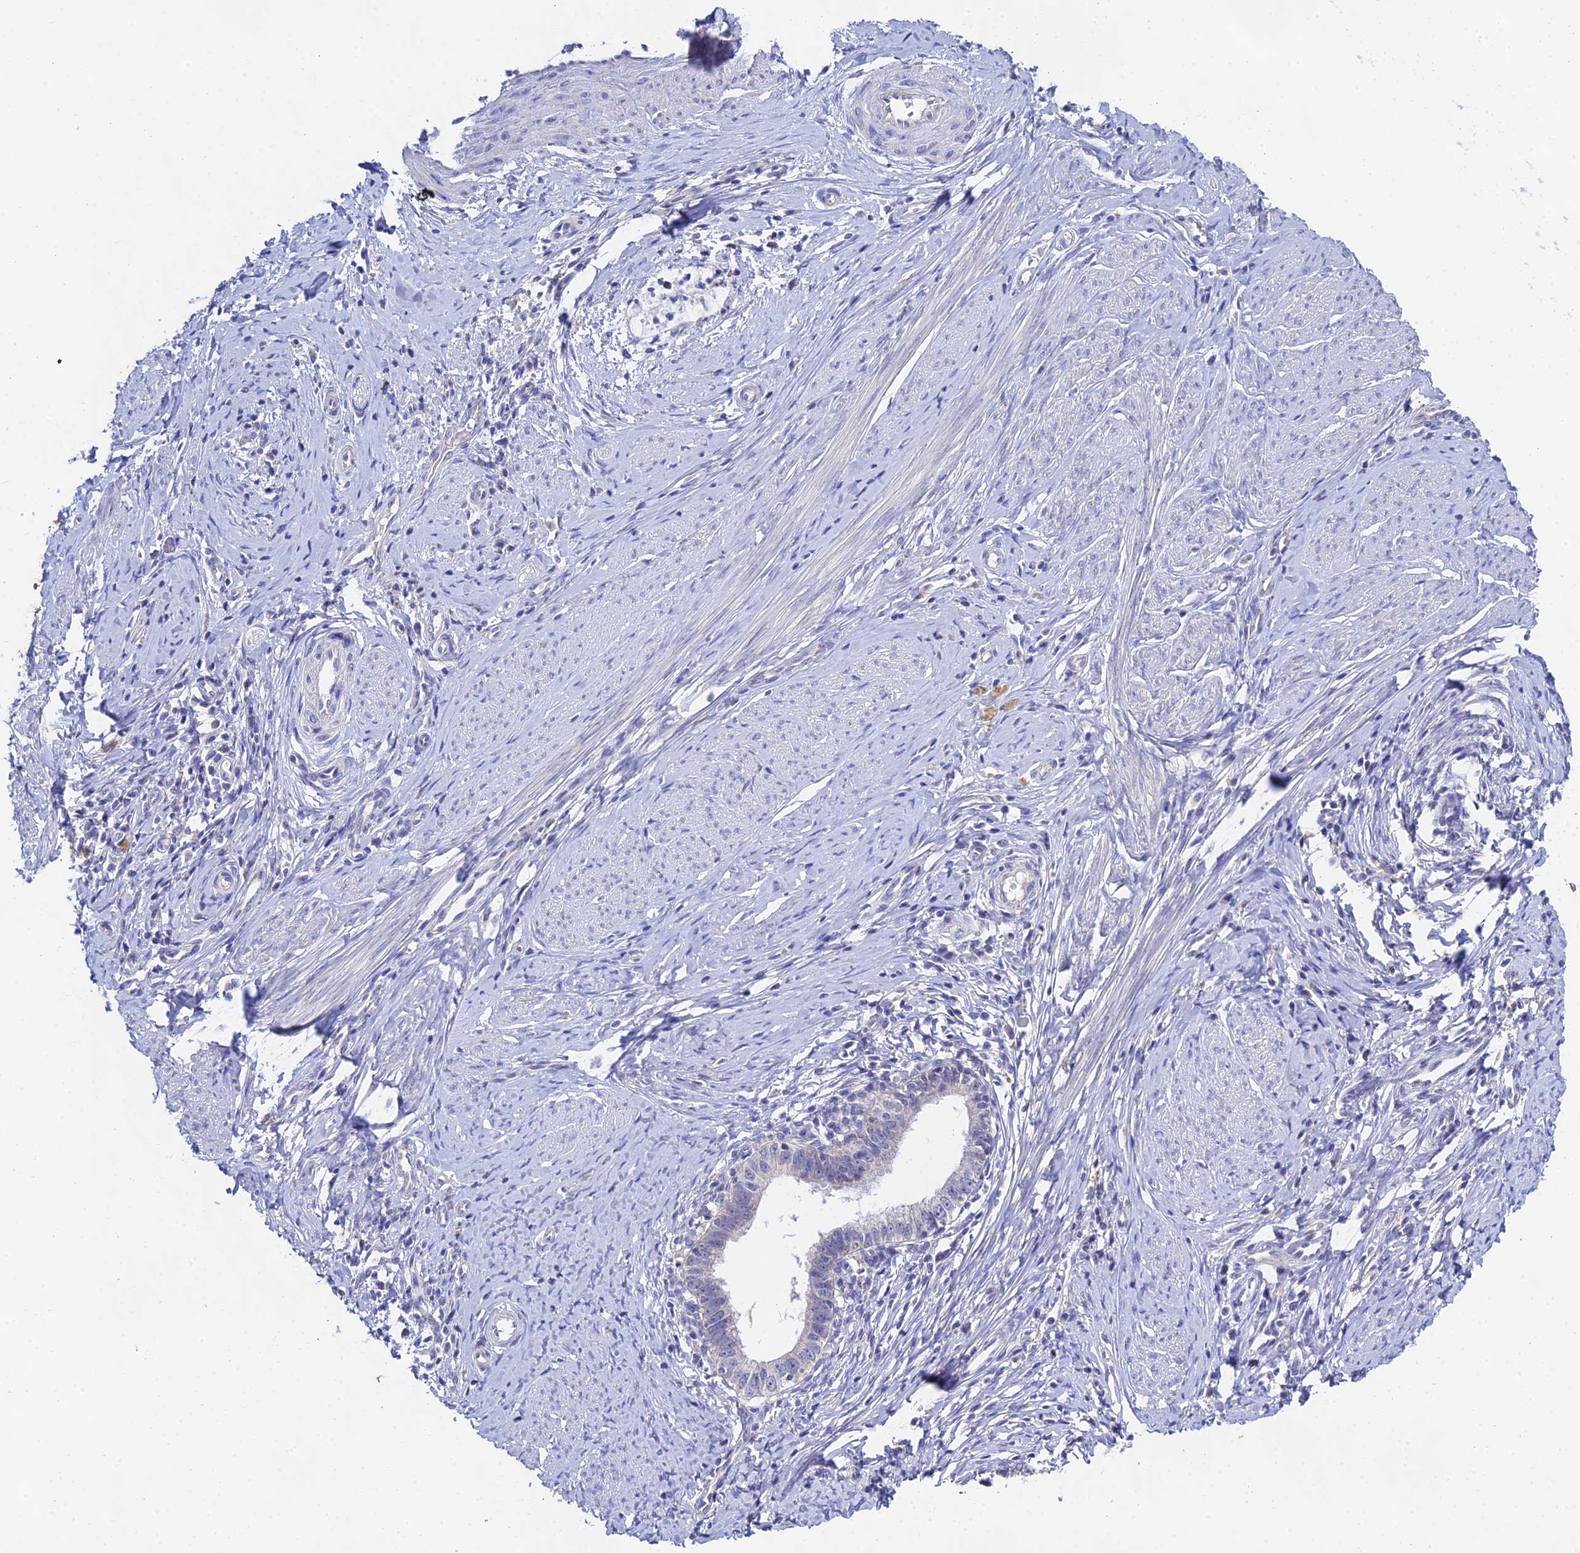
{"staining": {"intensity": "negative", "quantity": "none", "location": "none"}, "tissue": "cervical cancer", "cell_type": "Tumor cells", "image_type": "cancer", "snomed": [{"axis": "morphology", "description": "Adenocarcinoma, NOS"}, {"axis": "topography", "description": "Cervix"}], "caption": "DAB (3,3'-diaminobenzidine) immunohistochemical staining of cervical cancer exhibits no significant staining in tumor cells.", "gene": "PPP2R2C", "patient": {"sex": "female", "age": 36}}